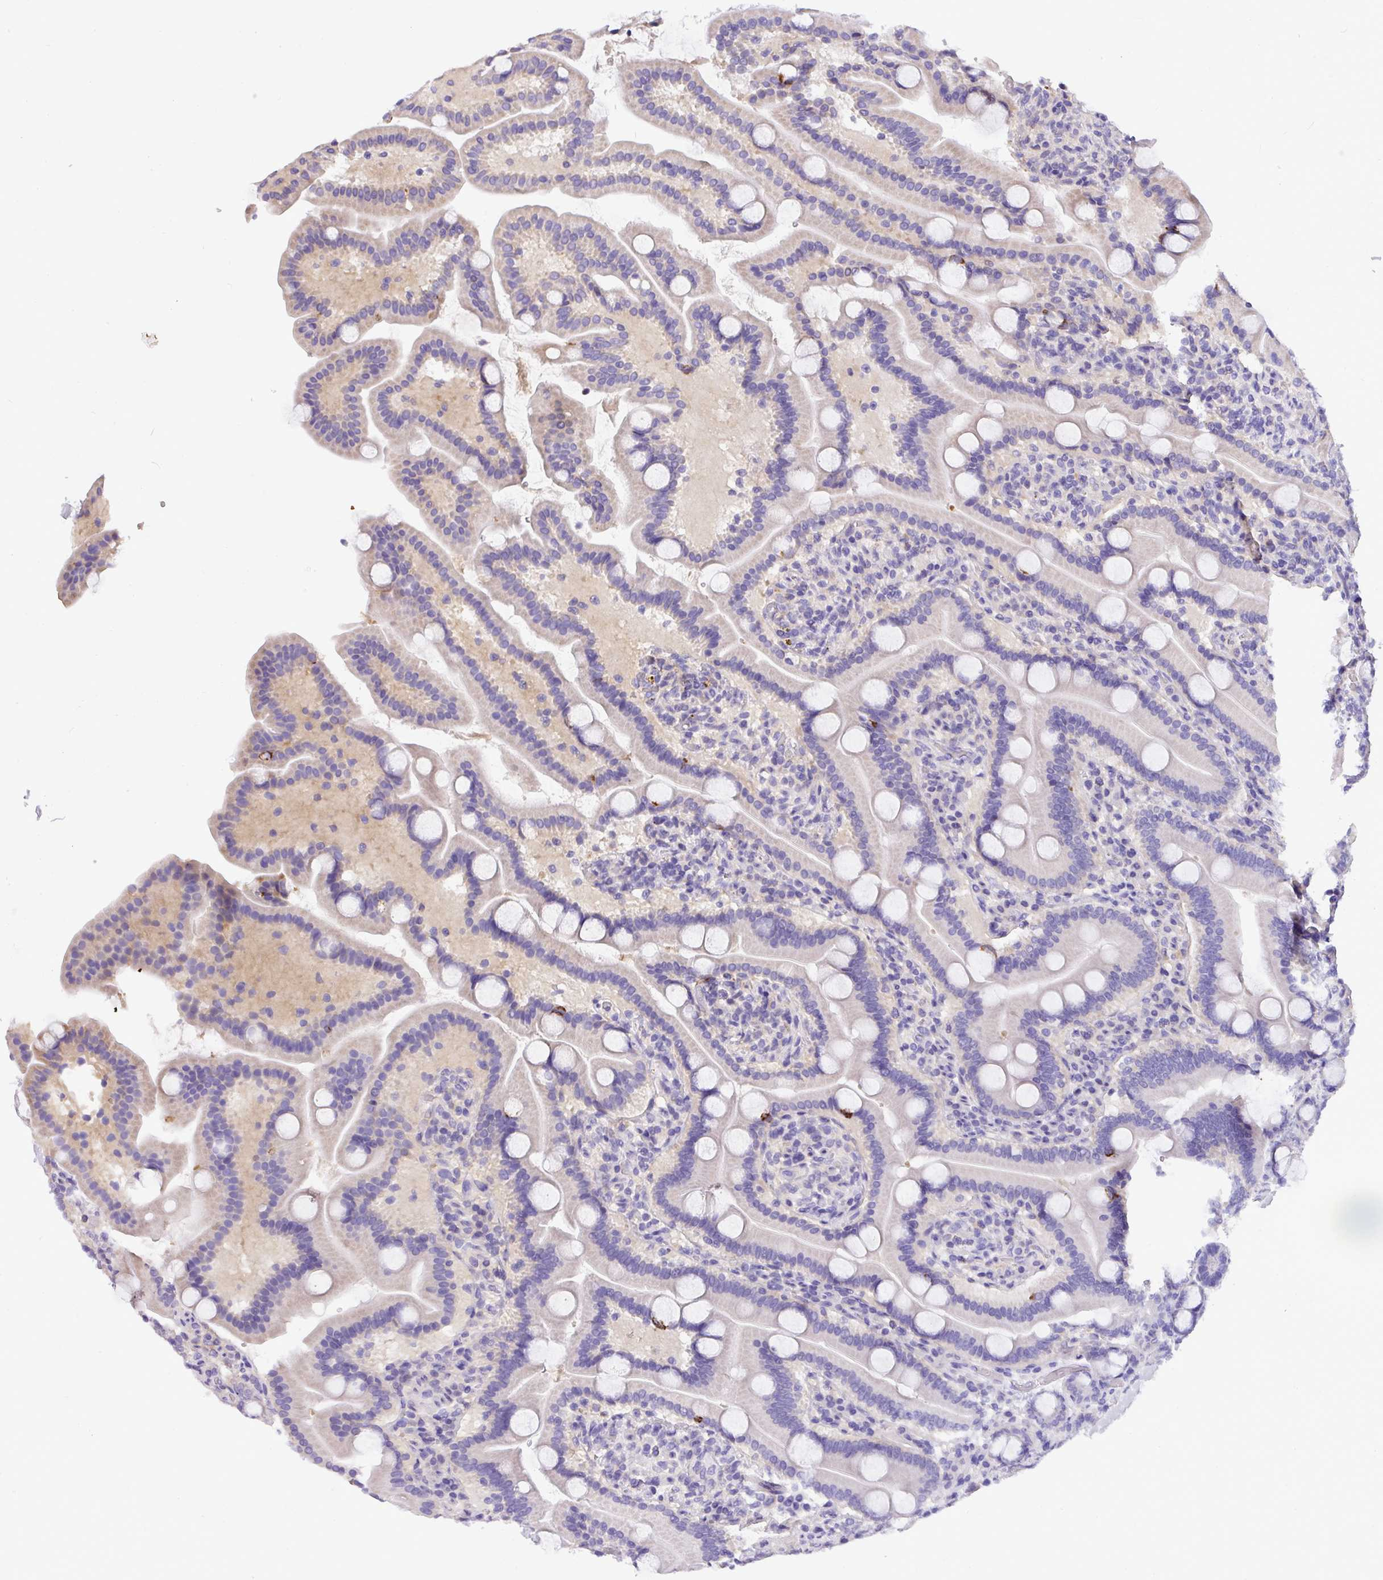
{"staining": {"intensity": "weak", "quantity": "<25%", "location": "cytoplasmic/membranous"}, "tissue": "duodenum", "cell_type": "Glandular cells", "image_type": "normal", "snomed": [{"axis": "morphology", "description": "Normal tissue, NOS"}, {"axis": "topography", "description": "Duodenum"}], "caption": "Human duodenum stained for a protein using immunohistochemistry demonstrates no expression in glandular cells.", "gene": "ANXA2R", "patient": {"sex": "male", "age": 55}}